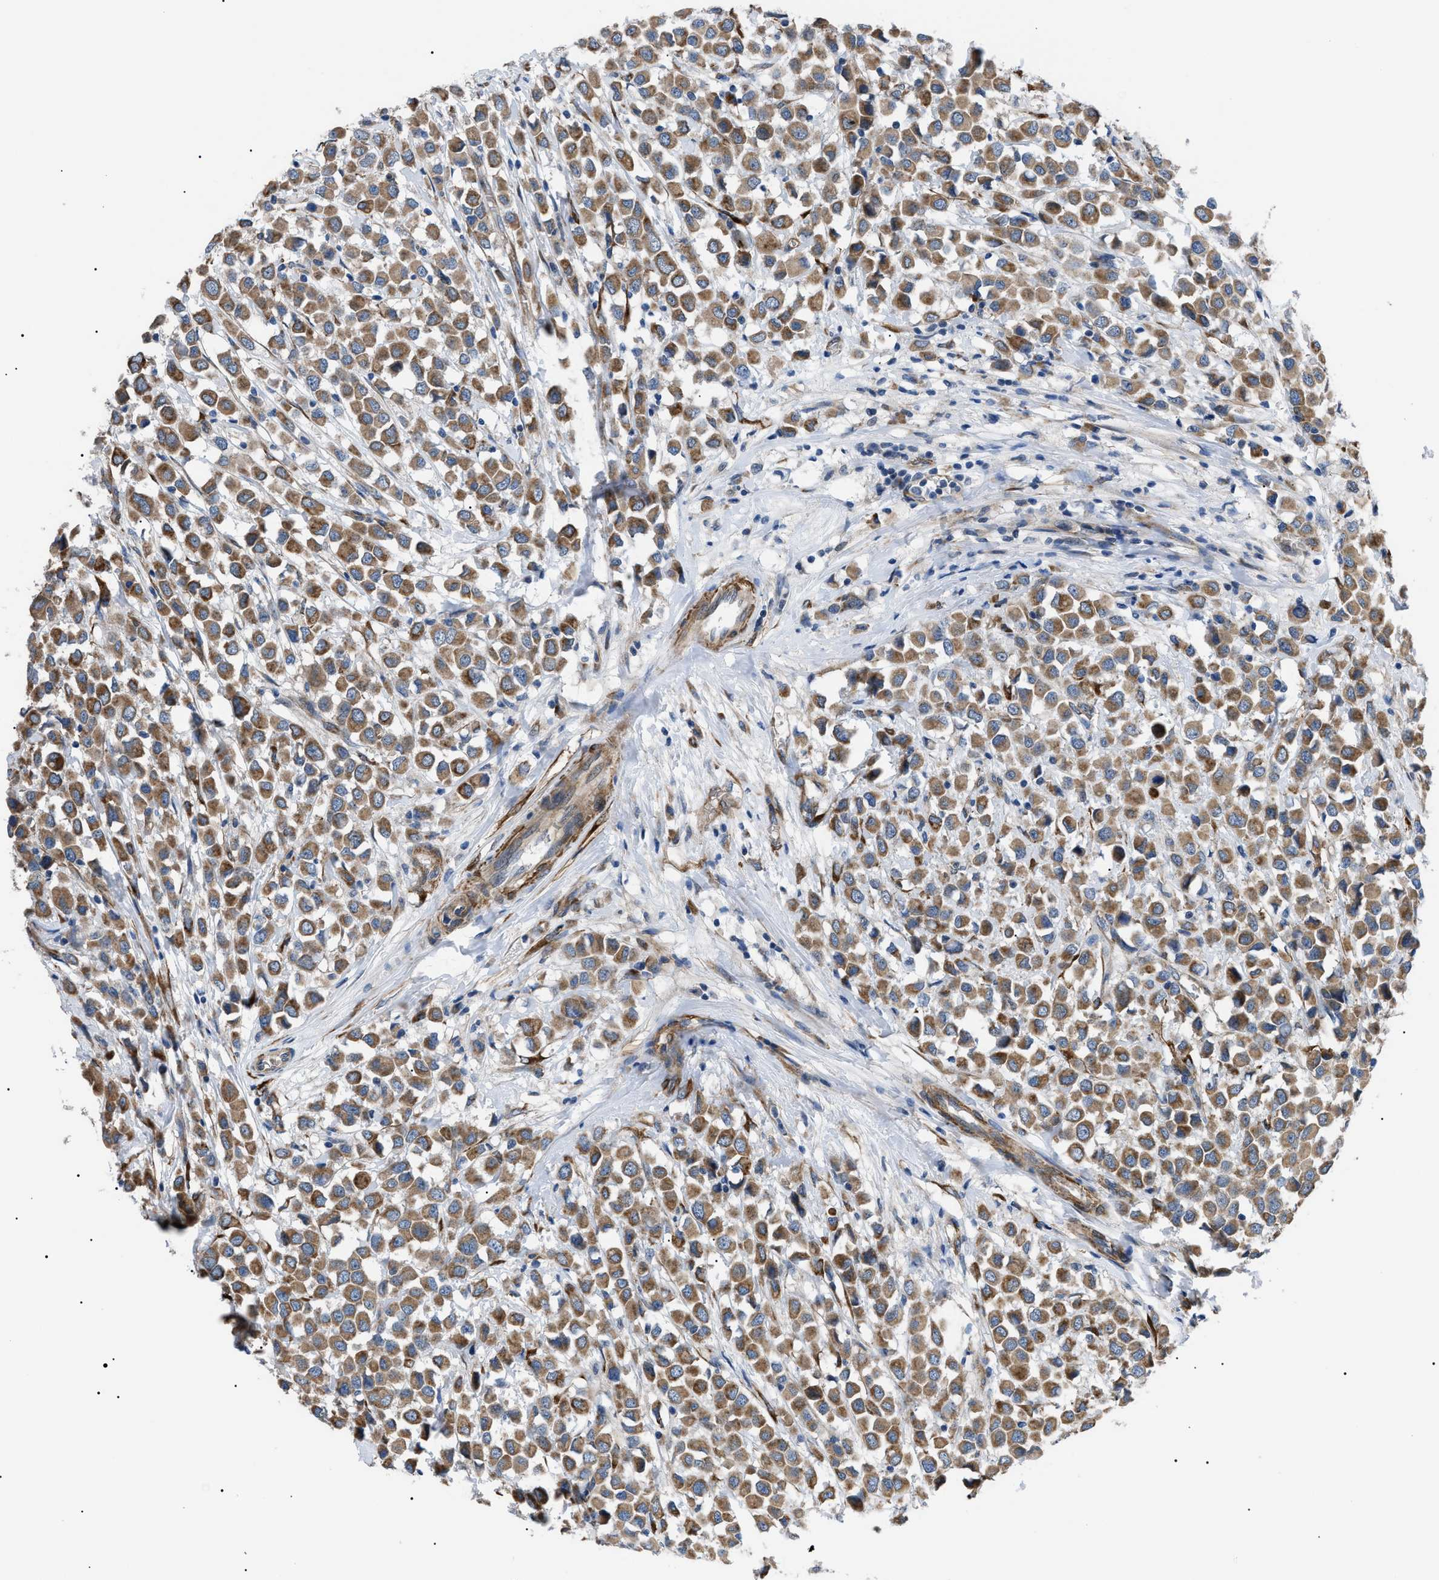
{"staining": {"intensity": "moderate", "quantity": ">75%", "location": "cytoplasmic/membranous"}, "tissue": "breast cancer", "cell_type": "Tumor cells", "image_type": "cancer", "snomed": [{"axis": "morphology", "description": "Duct carcinoma"}, {"axis": "topography", "description": "Breast"}], "caption": "Moderate cytoplasmic/membranous protein staining is identified in approximately >75% of tumor cells in breast cancer (invasive ductal carcinoma).", "gene": "MYO10", "patient": {"sex": "female", "age": 61}}